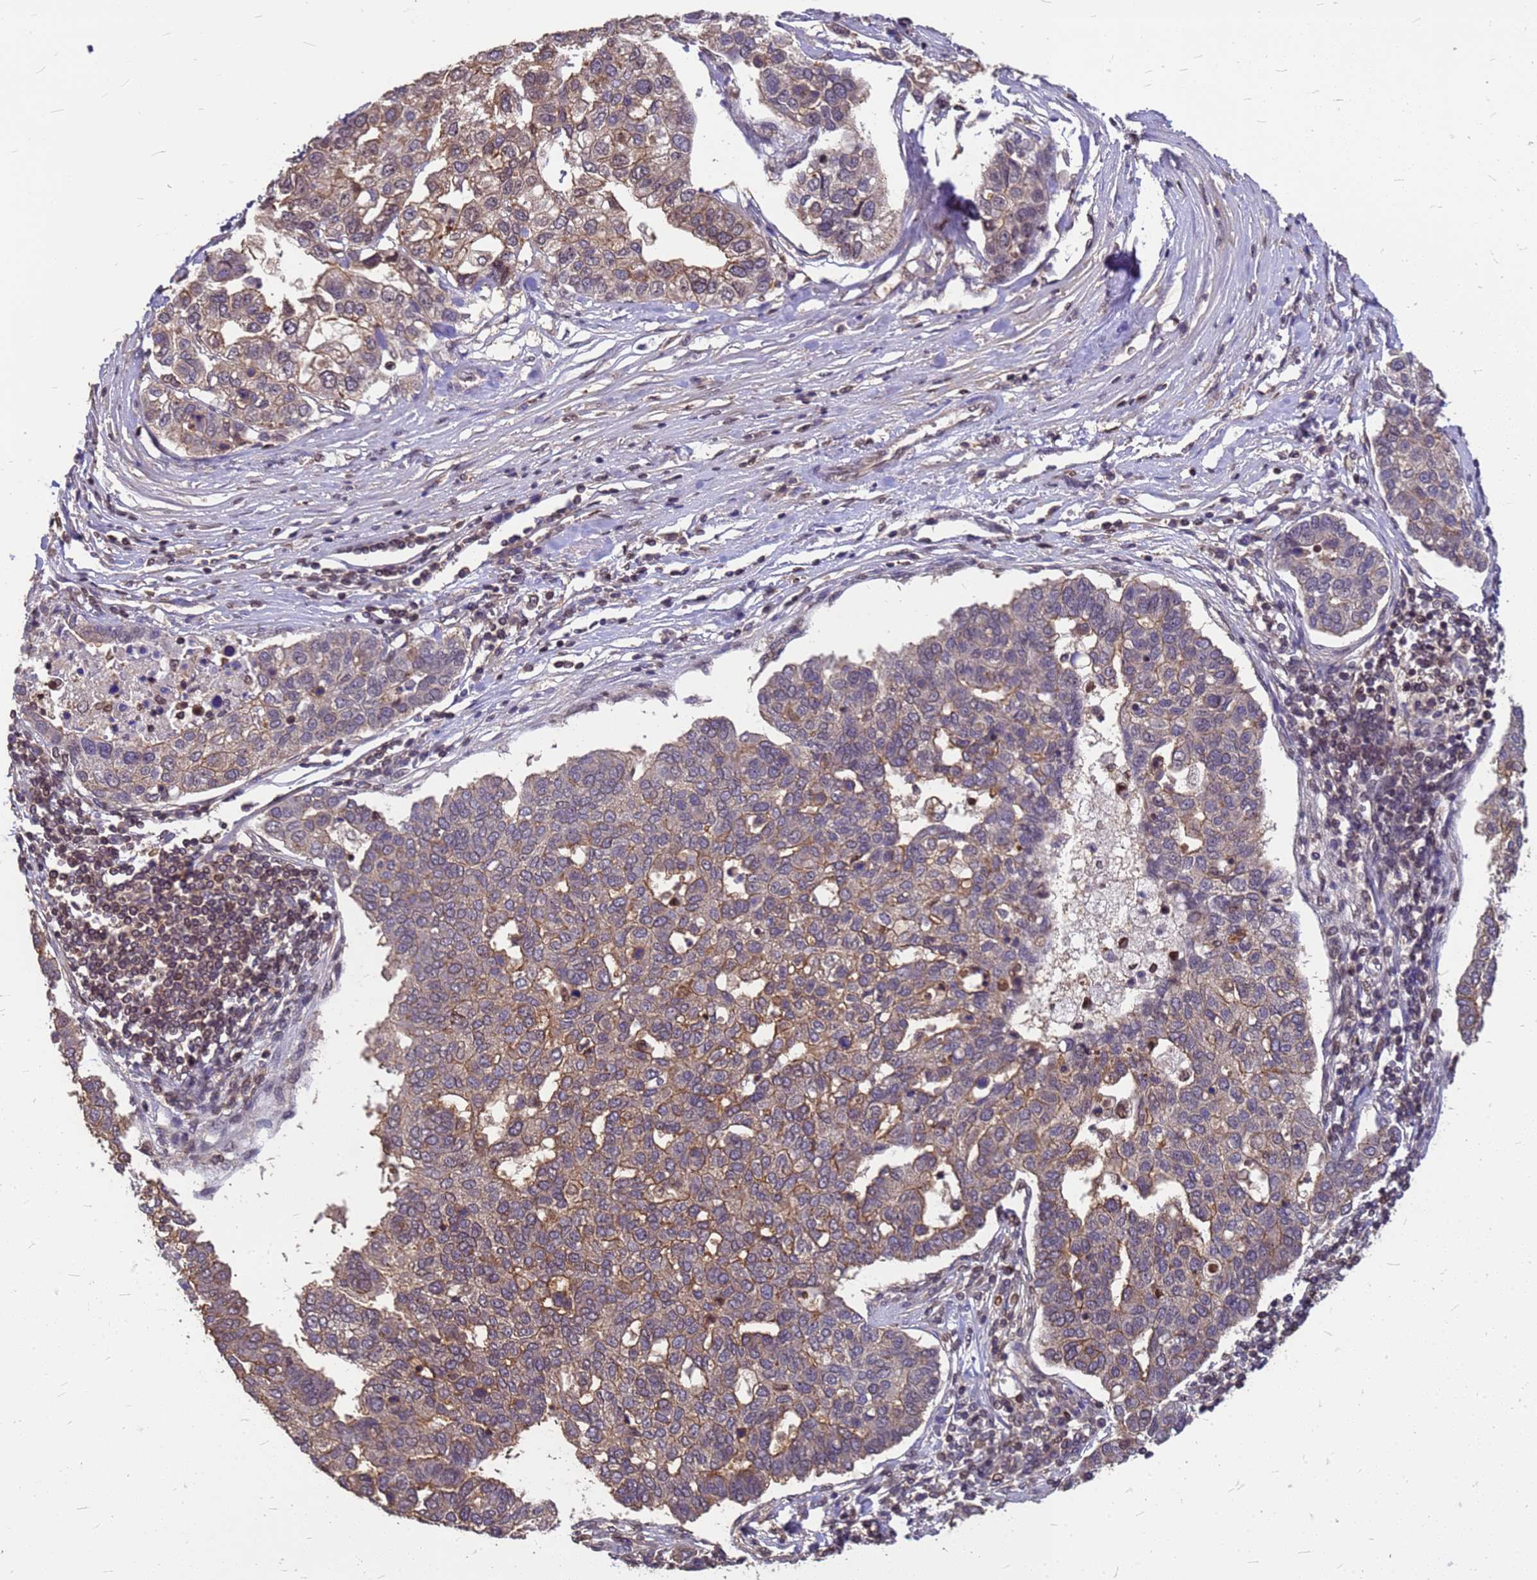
{"staining": {"intensity": "moderate", "quantity": "25%-75%", "location": "cytoplasmic/membranous"}, "tissue": "pancreatic cancer", "cell_type": "Tumor cells", "image_type": "cancer", "snomed": [{"axis": "morphology", "description": "Adenocarcinoma, NOS"}, {"axis": "topography", "description": "Pancreas"}], "caption": "Brown immunohistochemical staining in human pancreatic adenocarcinoma demonstrates moderate cytoplasmic/membranous positivity in approximately 25%-75% of tumor cells.", "gene": "C1orf35", "patient": {"sex": "female", "age": 61}}